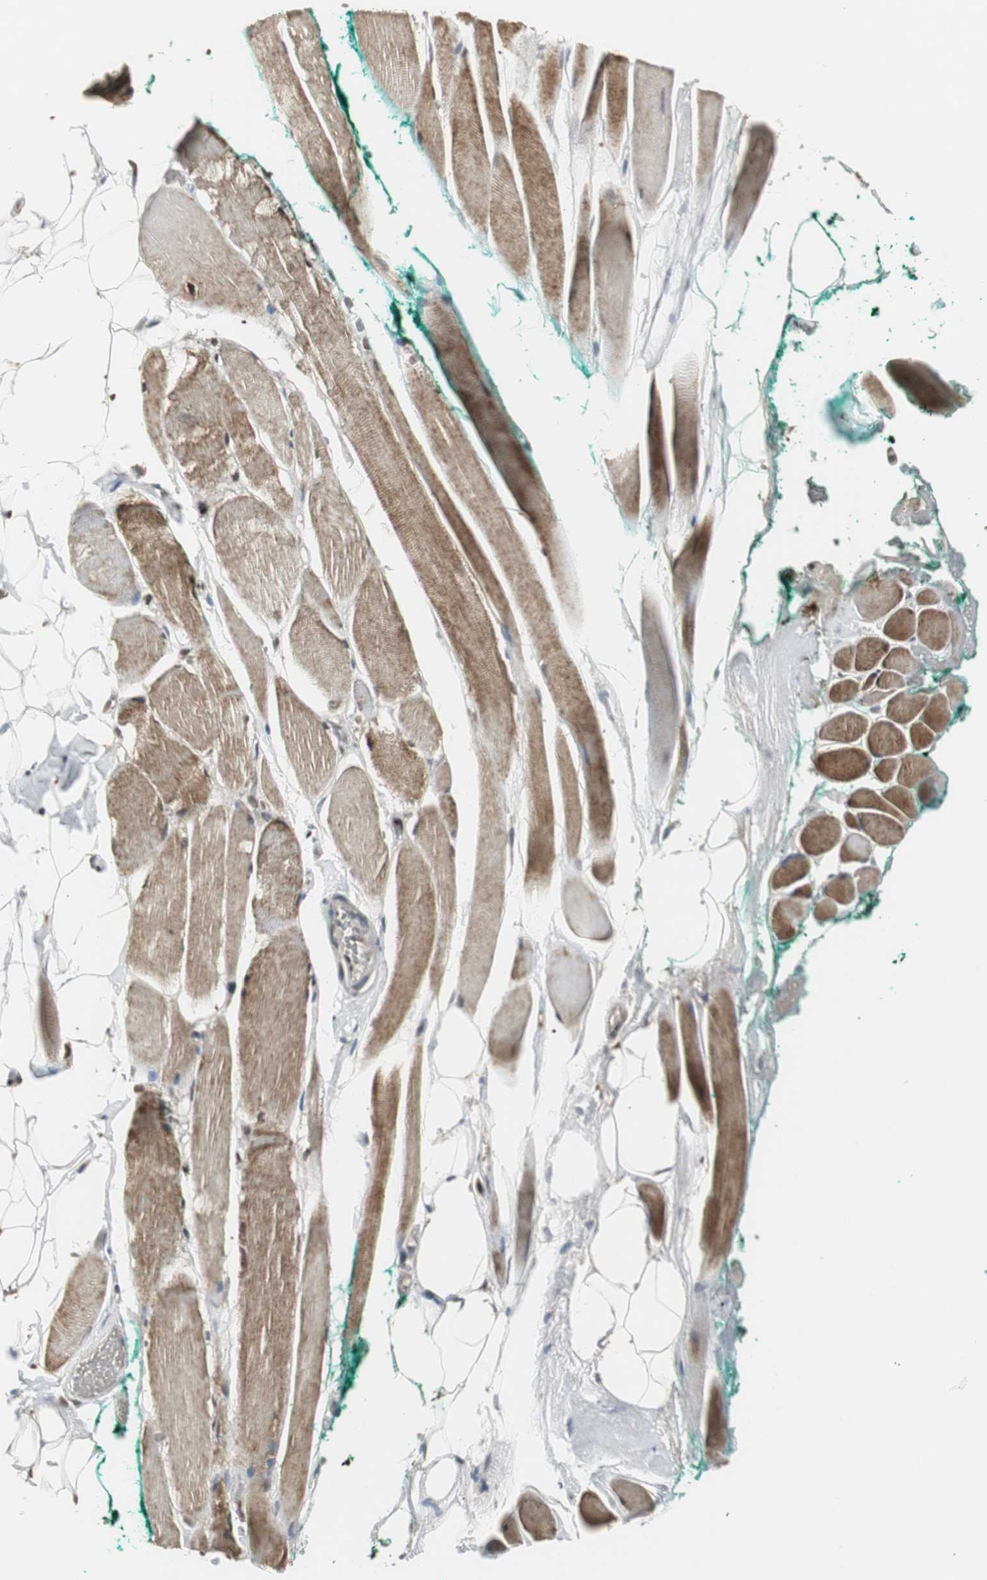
{"staining": {"intensity": "strong", "quantity": ">75%", "location": "cytoplasmic/membranous,nuclear"}, "tissue": "skeletal muscle", "cell_type": "Myocytes", "image_type": "normal", "snomed": [{"axis": "morphology", "description": "Normal tissue, NOS"}, {"axis": "topography", "description": "Skeletal muscle"}, {"axis": "topography", "description": "Peripheral nerve tissue"}], "caption": "Protein expression analysis of unremarkable skeletal muscle shows strong cytoplasmic/membranous,nuclear expression in about >75% of myocytes. The staining was performed using DAB (3,3'-diaminobenzidine), with brown indicating positive protein expression. Nuclei are stained blue with hematoxylin.", "gene": "PARN", "patient": {"sex": "female", "age": 84}}